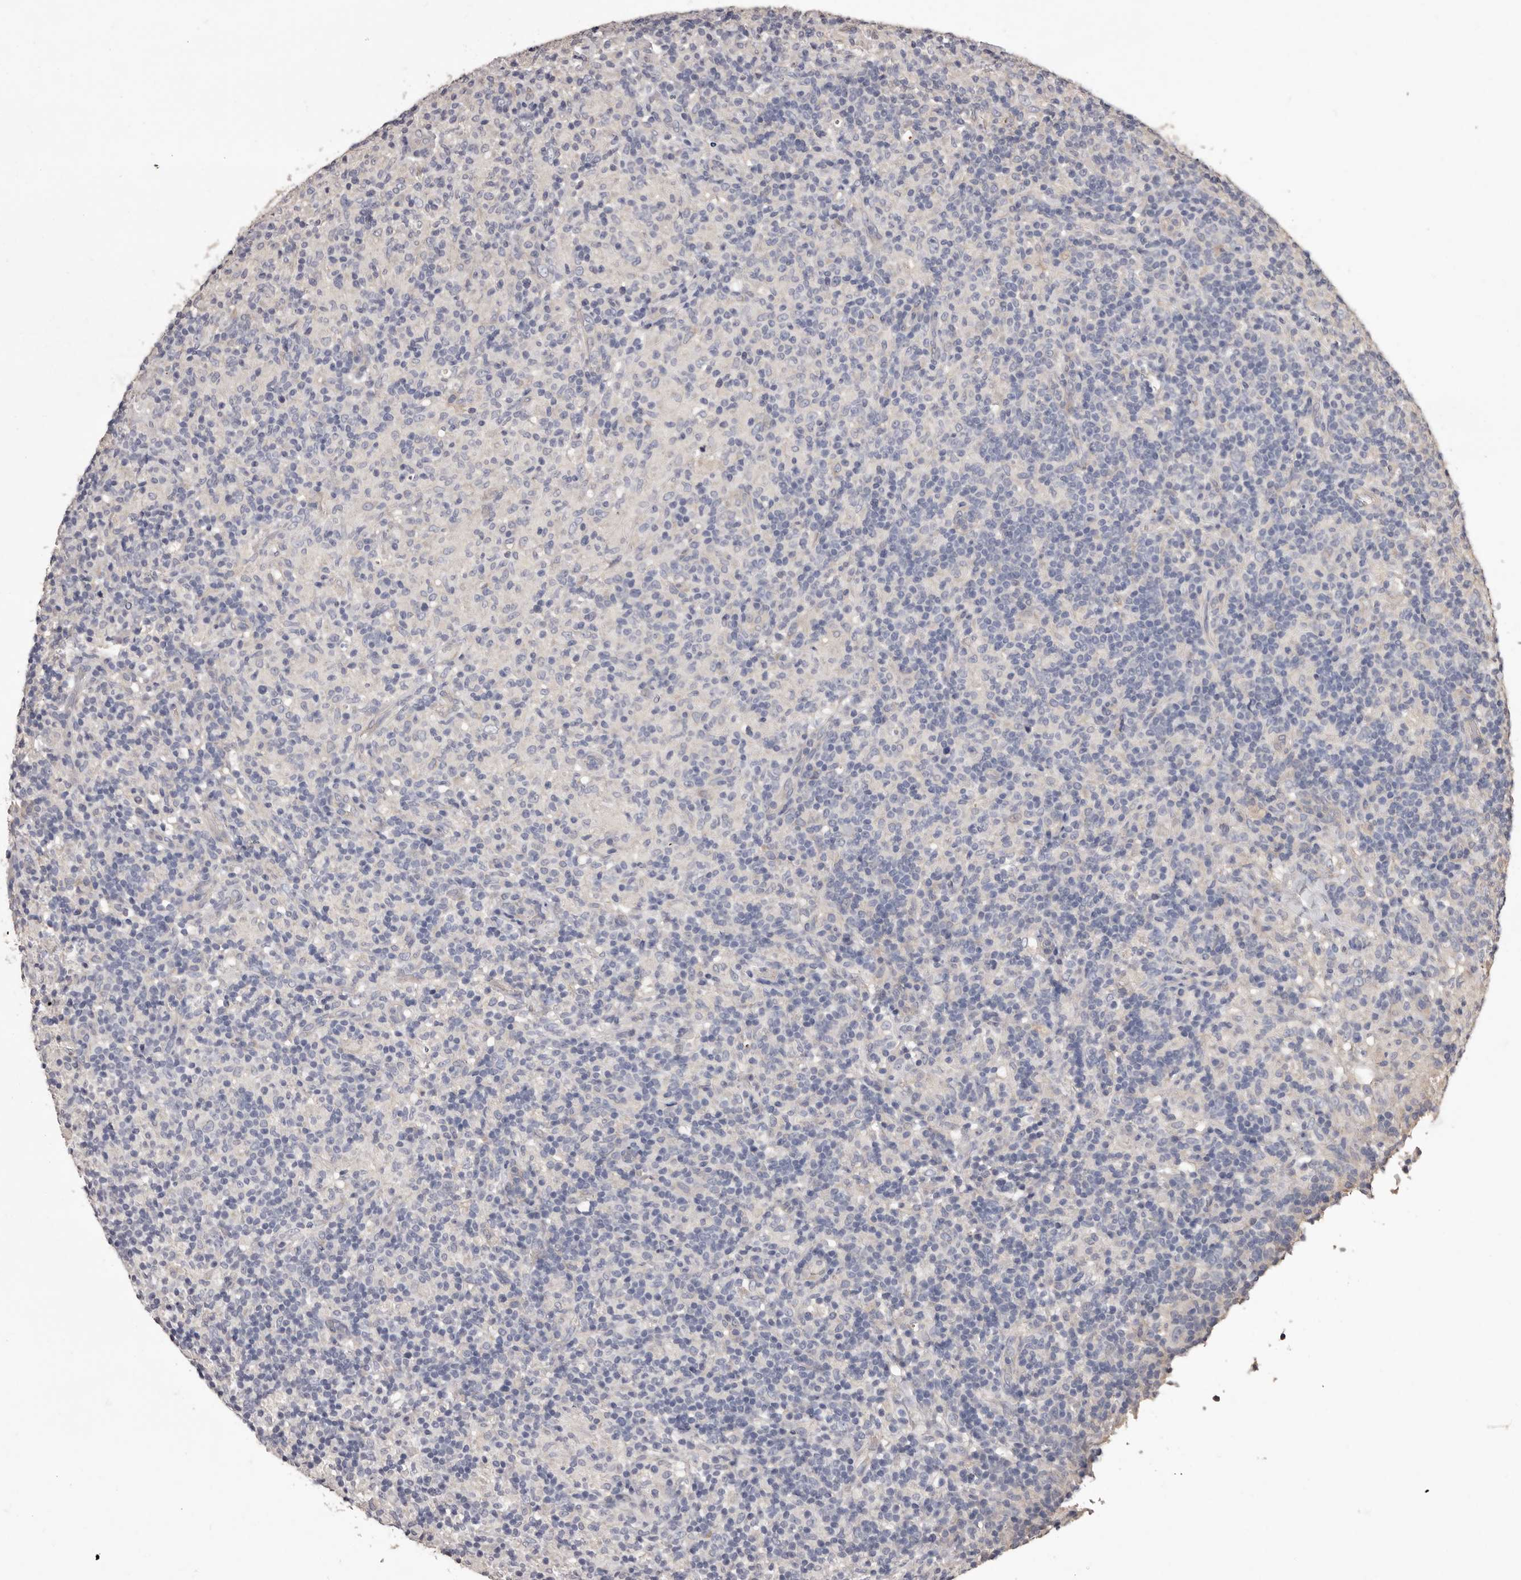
{"staining": {"intensity": "negative", "quantity": "none", "location": "none"}, "tissue": "lymphoma", "cell_type": "Tumor cells", "image_type": "cancer", "snomed": [{"axis": "morphology", "description": "Hodgkin's disease, NOS"}, {"axis": "topography", "description": "Lymph node"}], "caption": "Tumor cells are negative for brown protein staining in Hodgkin's disease. The staining was performed using DAB to visualize the protein expression in brown, while the nuclei were stained in blue with hematoxylin (Magnification: 20x).", "gene": "ETNK1", "patient": {"sex": "male", "age": 70}}